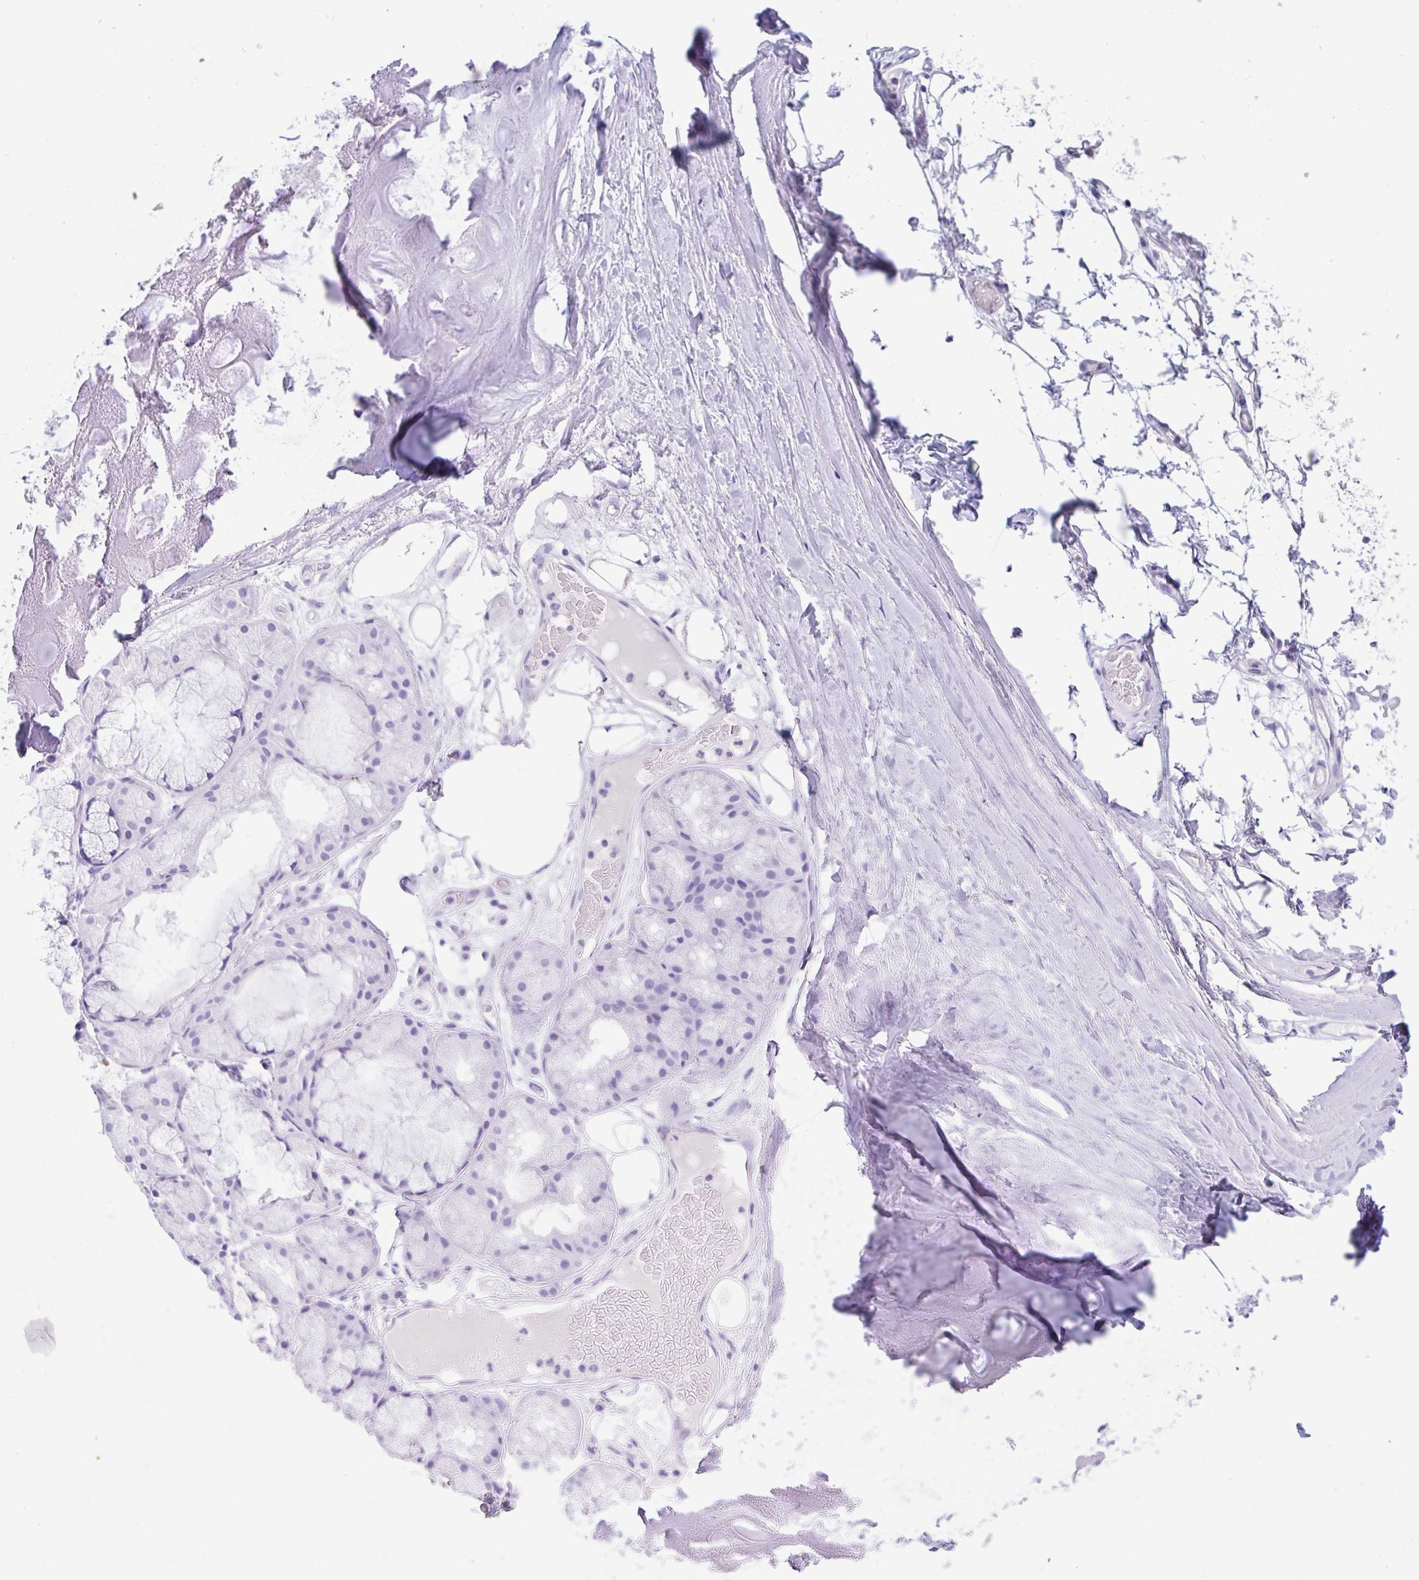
{"staining": {"intensity": "negative", "quantity": "none", "location": "none"}, "tissue": "adipose tissue", "cell_type": "Adipocytes", "image_type": "normal", "snomed": [{"axis": "morphology", "description": "Normal tissue, NOS"}, {"axis": "topography", "description": "Lymph node"}, {"axis": "topography", "description": "Cartilage tissue"}, {"axis": "topography", "description": "Nasopharynx"}], "caption": "There is no significant expression in adipocytes of adipose tissue.", "gene": "CPA1", "patient": {"sex": "male", "age": 63}}